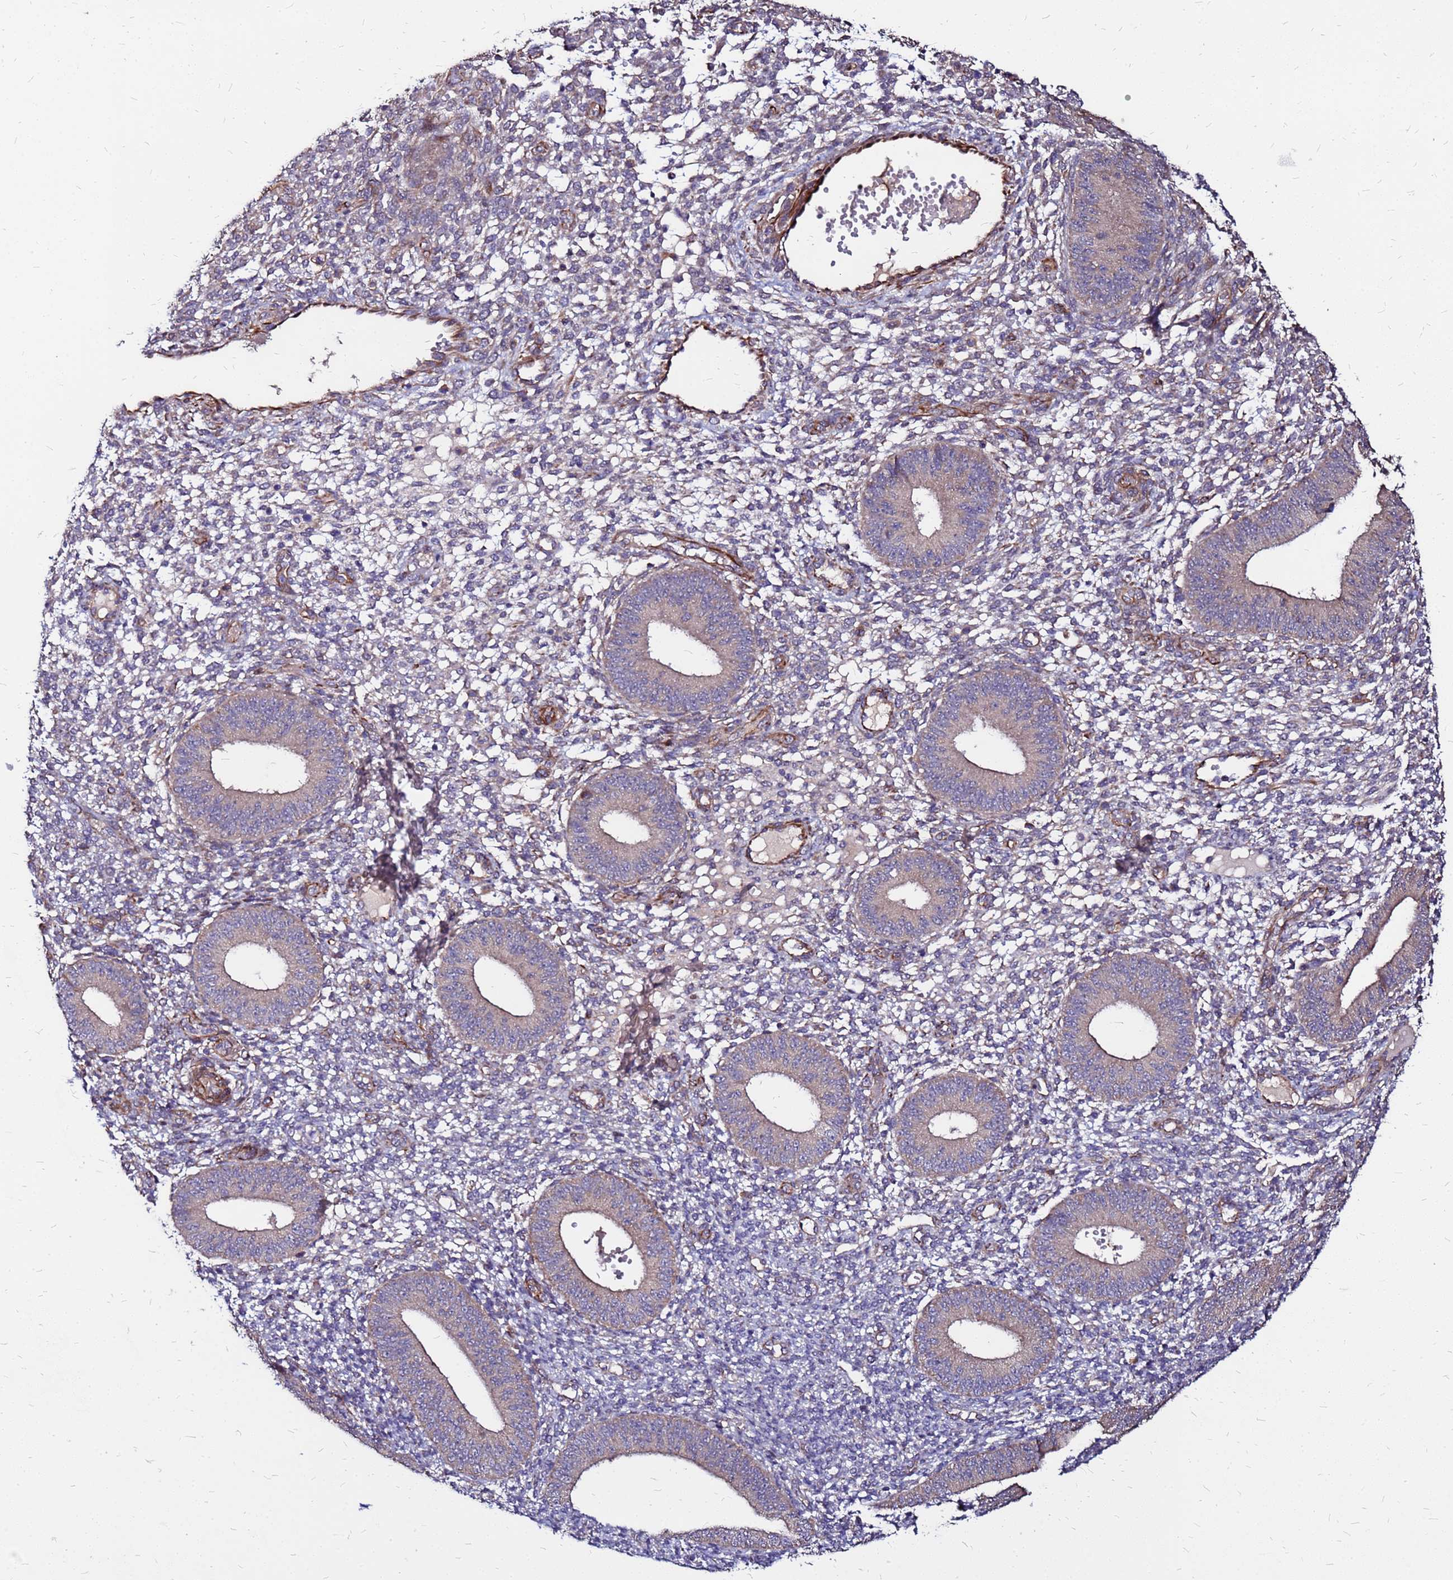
{"staining": {"intensity": "negative", "quantity": "none", "location": "none"}, "tissue": "endometrium", "cell_type": "Cells in endometrial stroma", "image_type": "normal", "snomed": [{"axis": "morphology", "description": "Normal tissue, NOS"}, {"axis": "topography", "description": "Endometrium"}], "caption": "This histopathology image is of benign endometrium stained with immunohistochemistry (IHC) to label a protein in brown with the nuclei are counter-stained blue. There is no expression in cells in endometrial stroma. (DAB (3,3'-diaminobenzidine) immunohistochemistry, high magnification).", "gene": "ARHGEF35", "patient": {"sex": "female", "age": 49}}